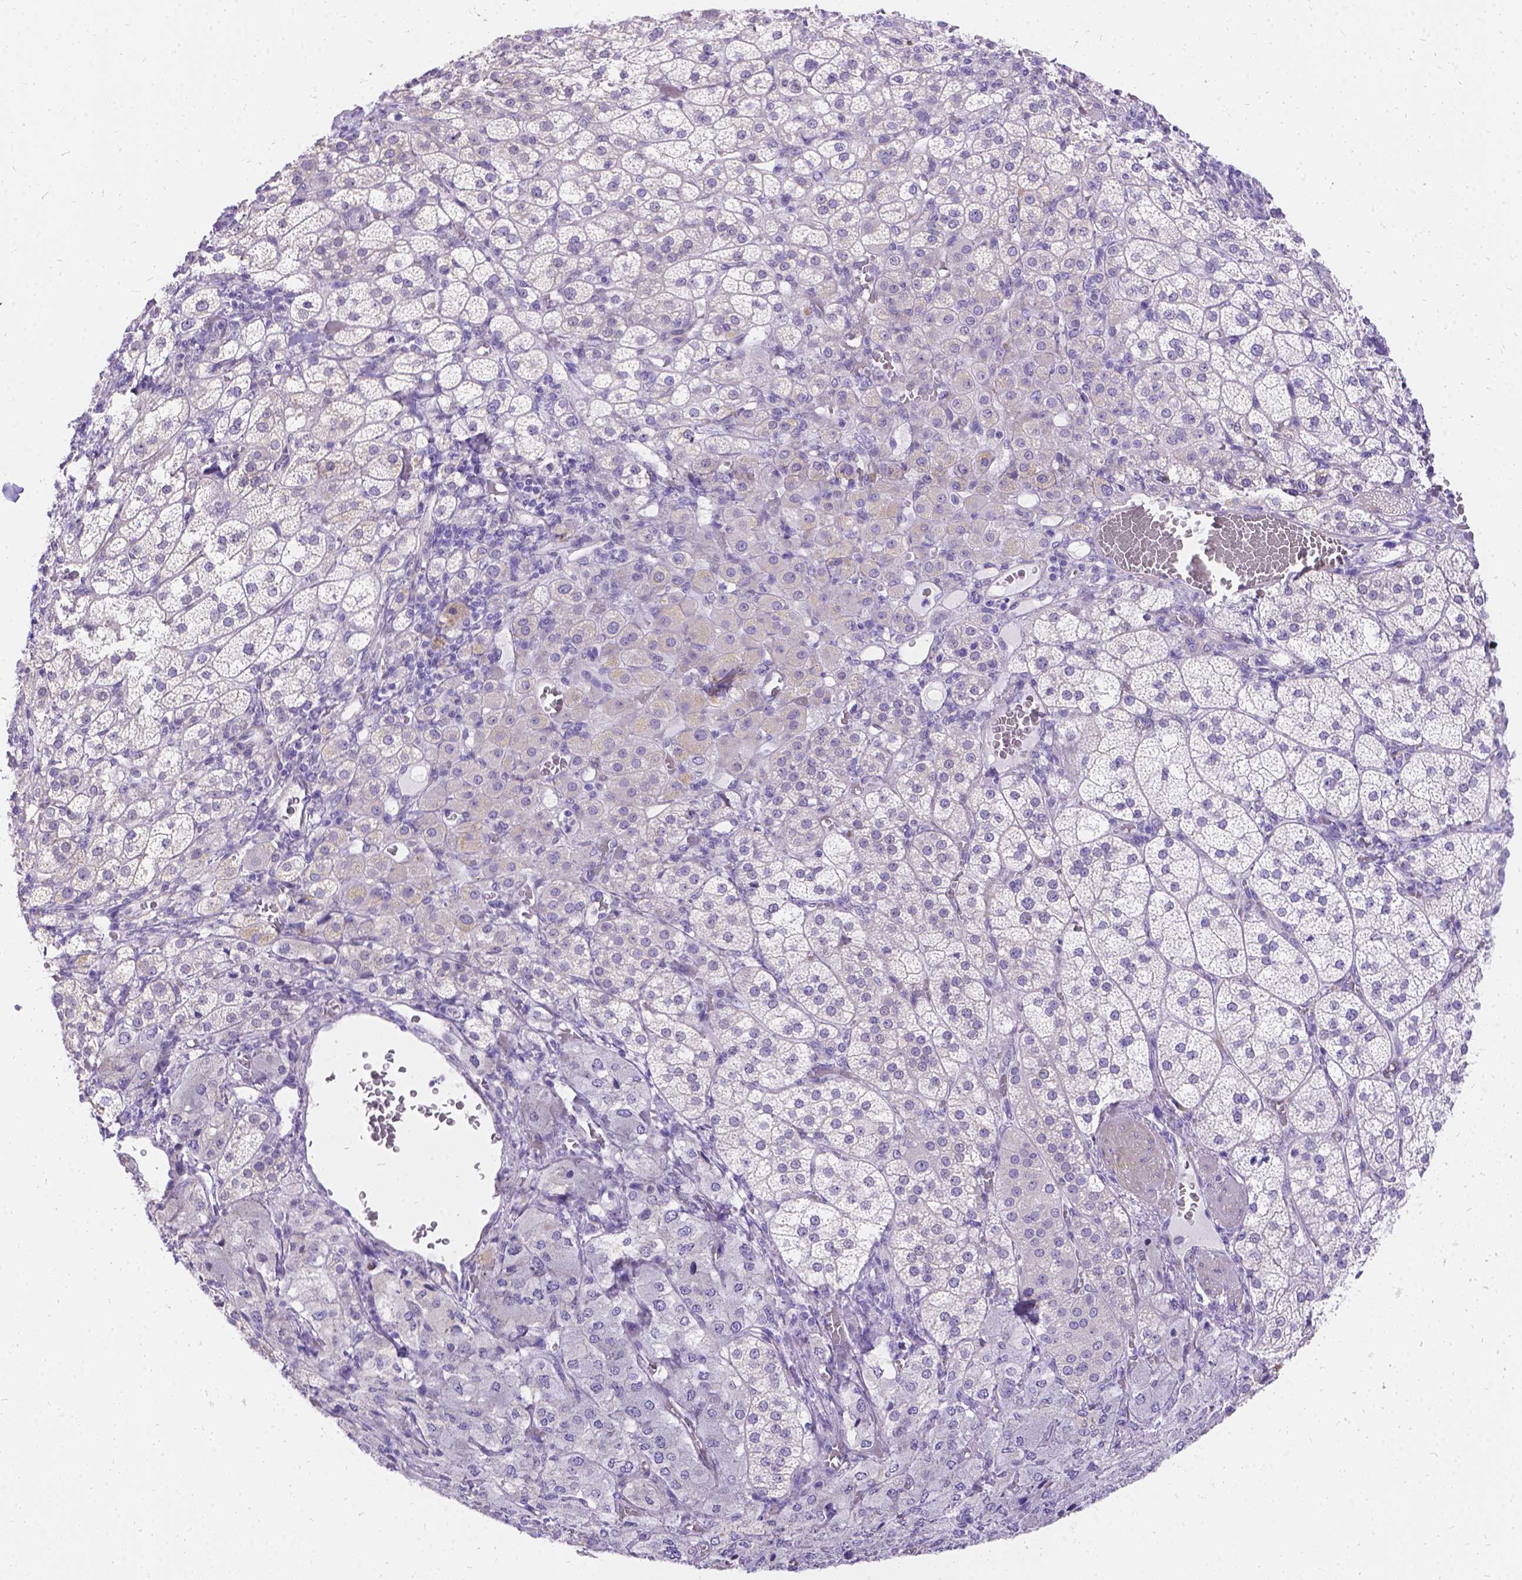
{"staining": {"intensity": "negative", "quantity": "none", "location": "none"}, "tissue": "adrenal gland", "cell_type": "Glandular cells", "image_type": "normal", "snomed": [{"axis": "morphology", "description": "Normal tissue, NOS"}, {"axis": "topography", "description": "Adrenal gland"}], "caption": "An immunohistochemistry (IHC) micrograph of benign adrenal gland is shown. There is no staining in glandular cells of adrenal gland. The staining was performed using DAB to visualize the protein expression in brown, while the nuclei were stained in blue with hematoxylin (Magnification: 20x).", "gene": "PALS1", "patient": {"sex": "female", "age": 60}}